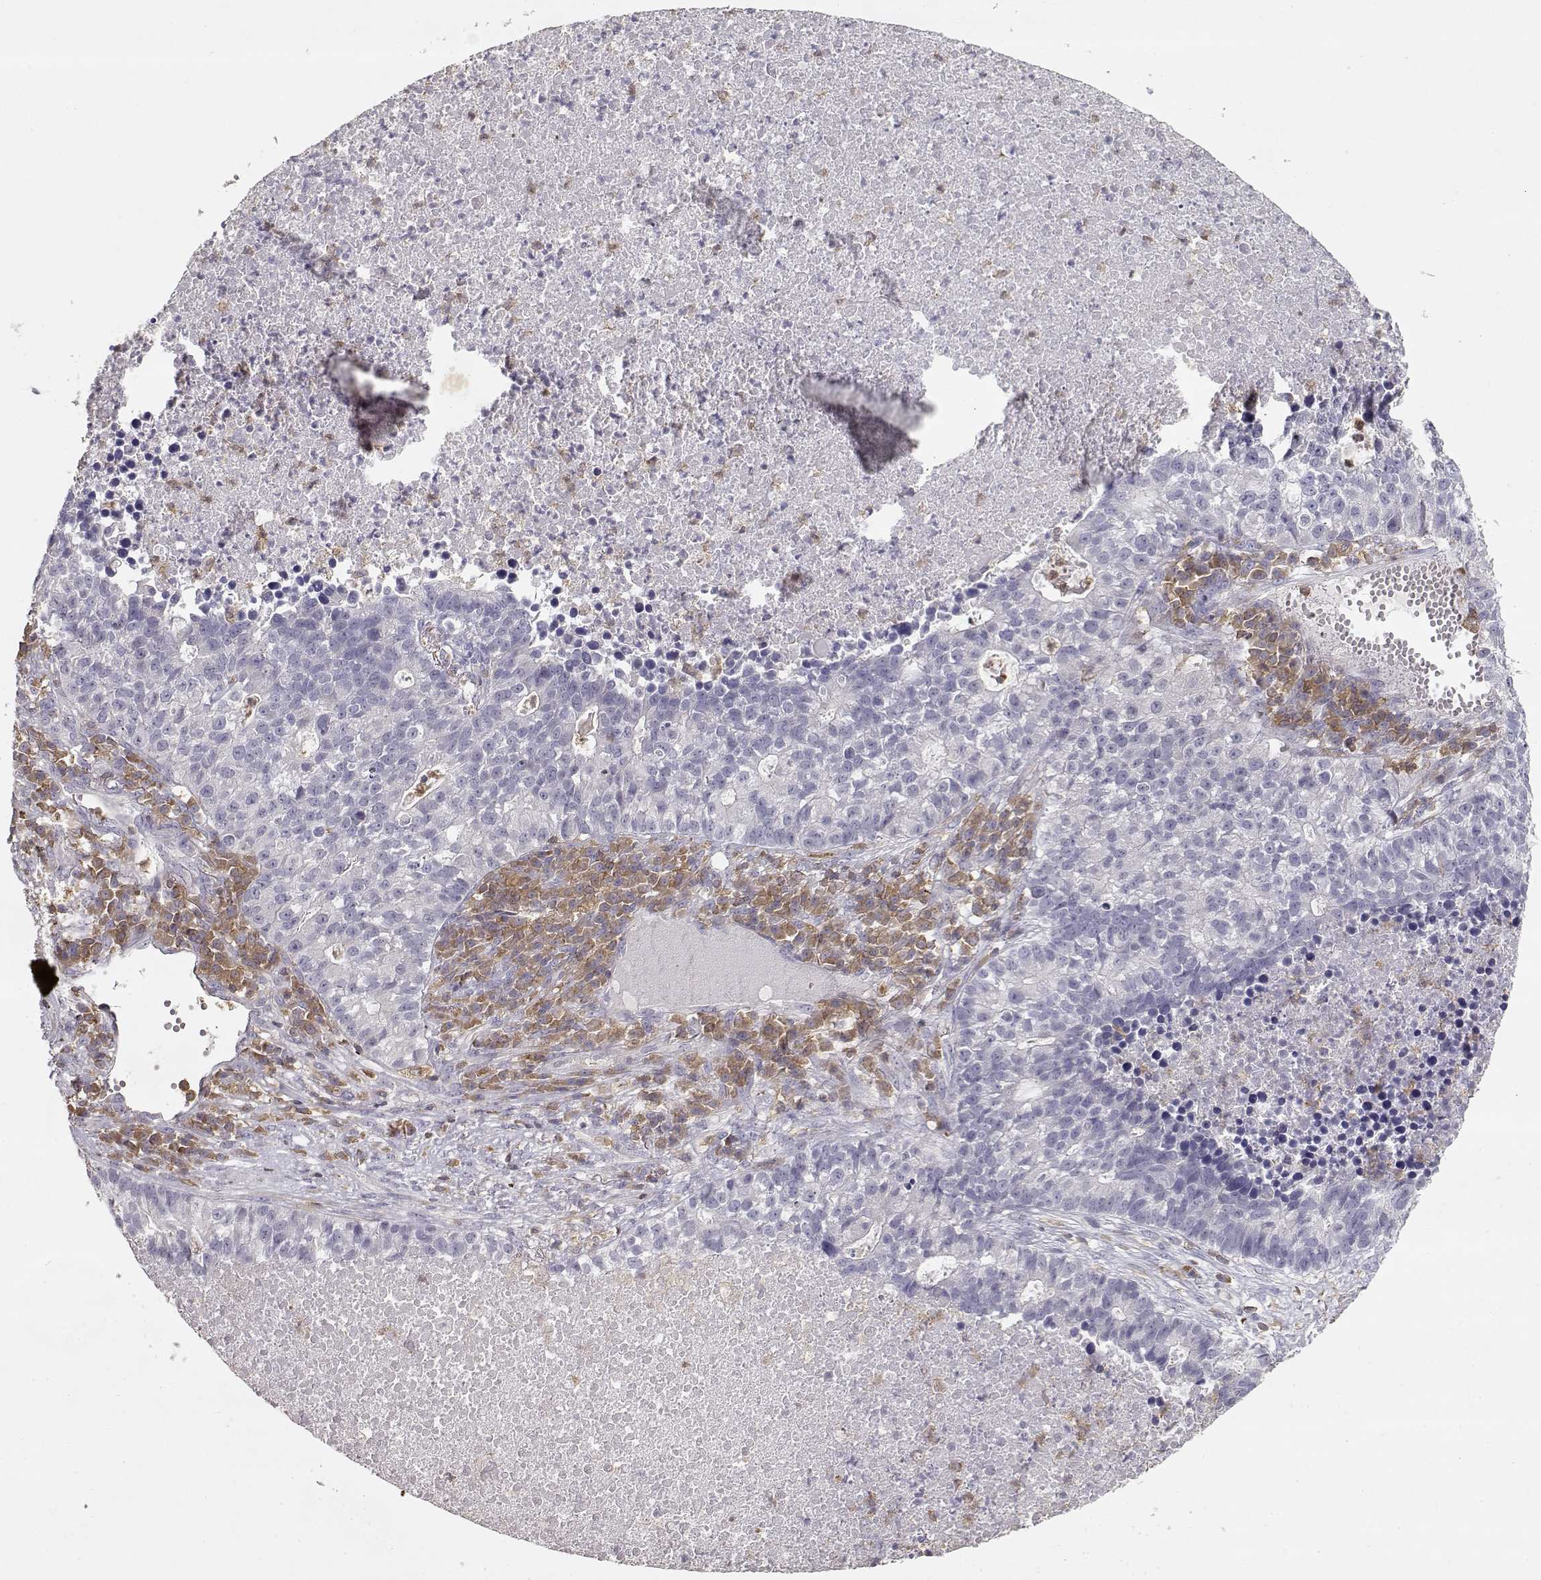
{"staining": {"intensity": "negative", "quantity": "none", "location": "none"}, "tissue": "lung cancer", "cell_type": "Tumor cells", "image_type": "cancer", "snomed": [{"axis": "morphology", "description": "Adenocarcinoma, NOS"}, {"axis": "topography", "description": "Lung"}], "caption": "Immunohistochemistry (IHC) of human lung cancer (adenocarcinoma) displays no staining in tumor cells.", "gene": "VAV1", "patient": {"sex": "male", "age": 57}}